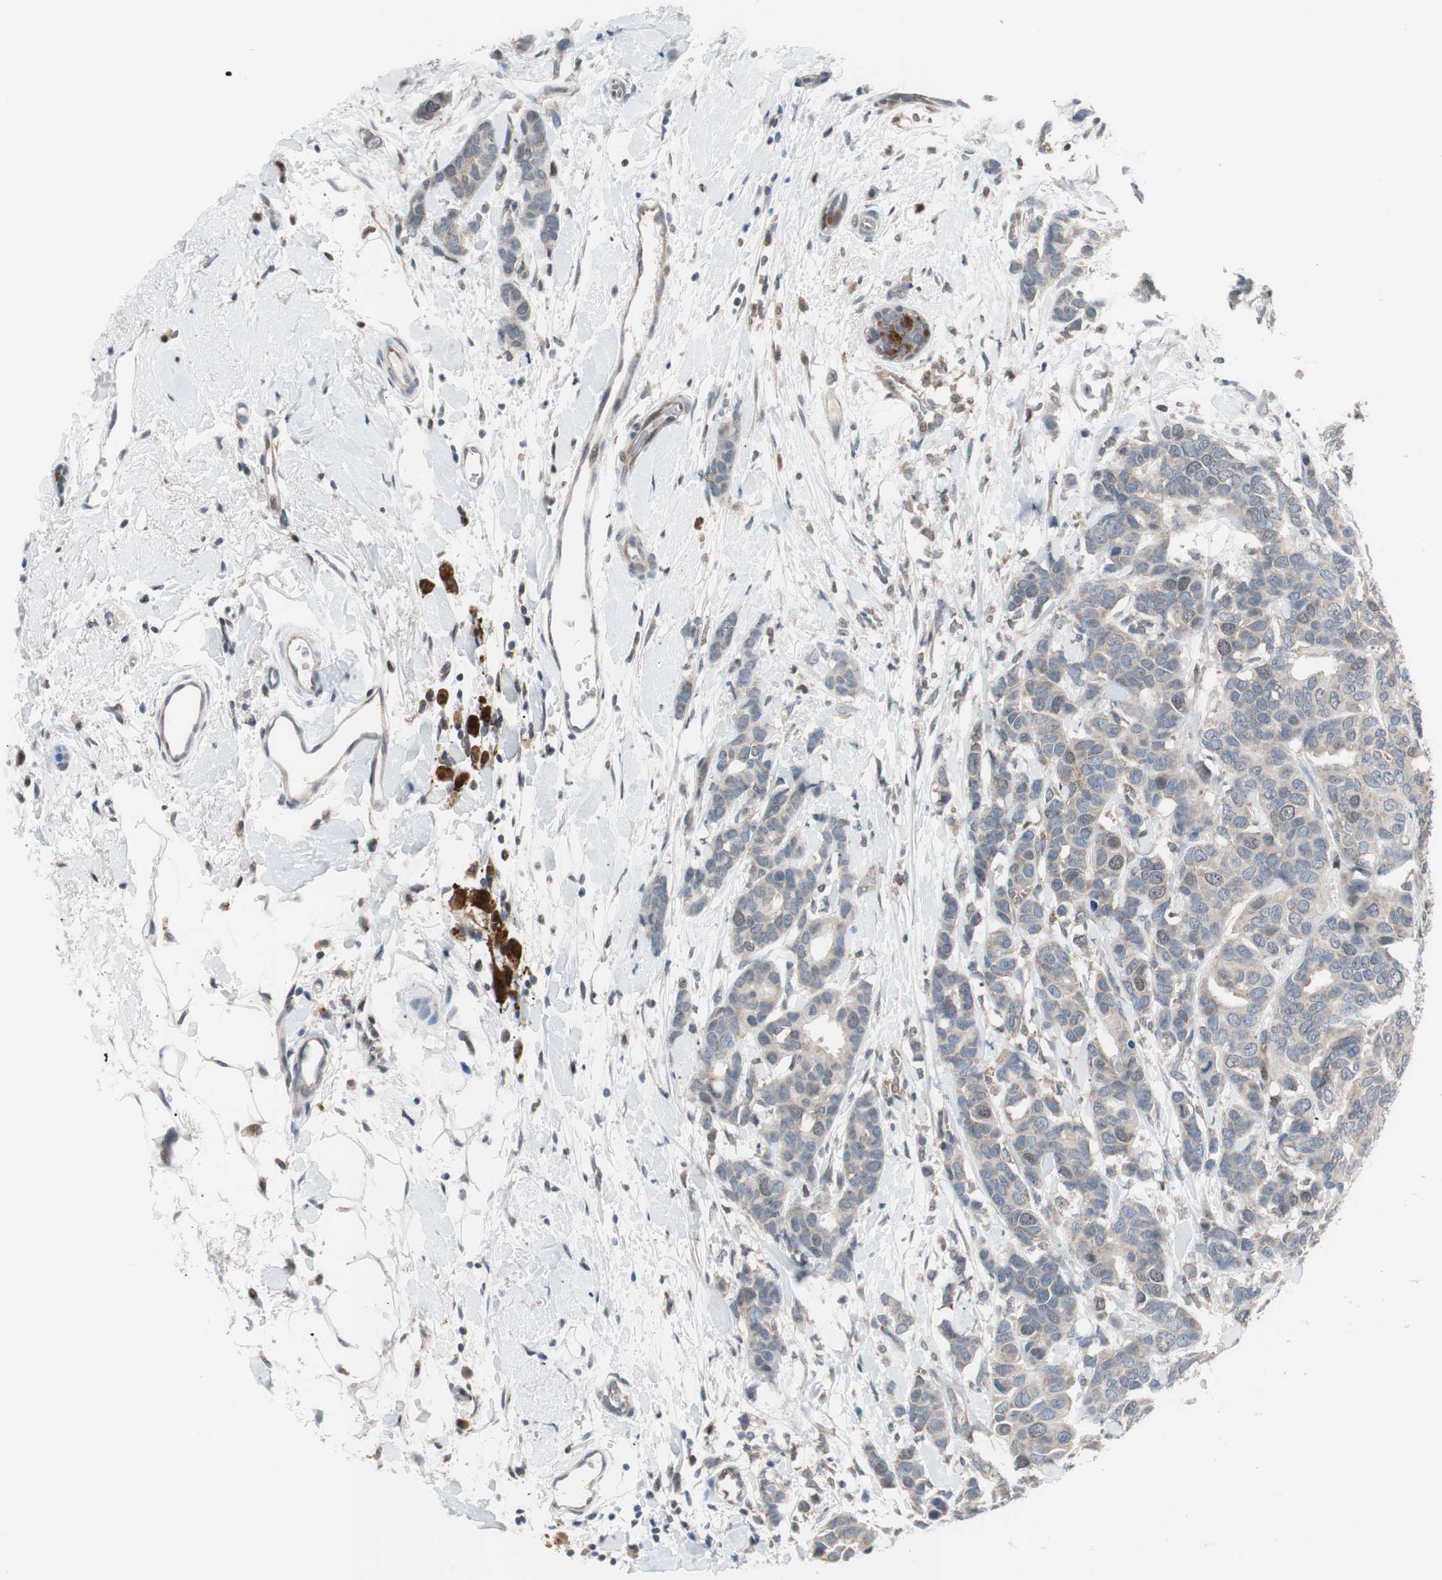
{"staining": {"intensity": "negative", "quantity": "none", "location": "none"}, "tissue": "breast cancer", "cell_type": "Tumor cells", "image_type": "cancer", "snomed": [{"axis": "morphology", "description": "Duct carcinoma"}, {"axis": "topography", "description": "Breast"}], "caption": "Histopathology image shows no significant protein positivity in tumor cells of breast invasive ductal carcinoma.", "gene": "POLH", "patient": {"sex": "female", "age": 87}}